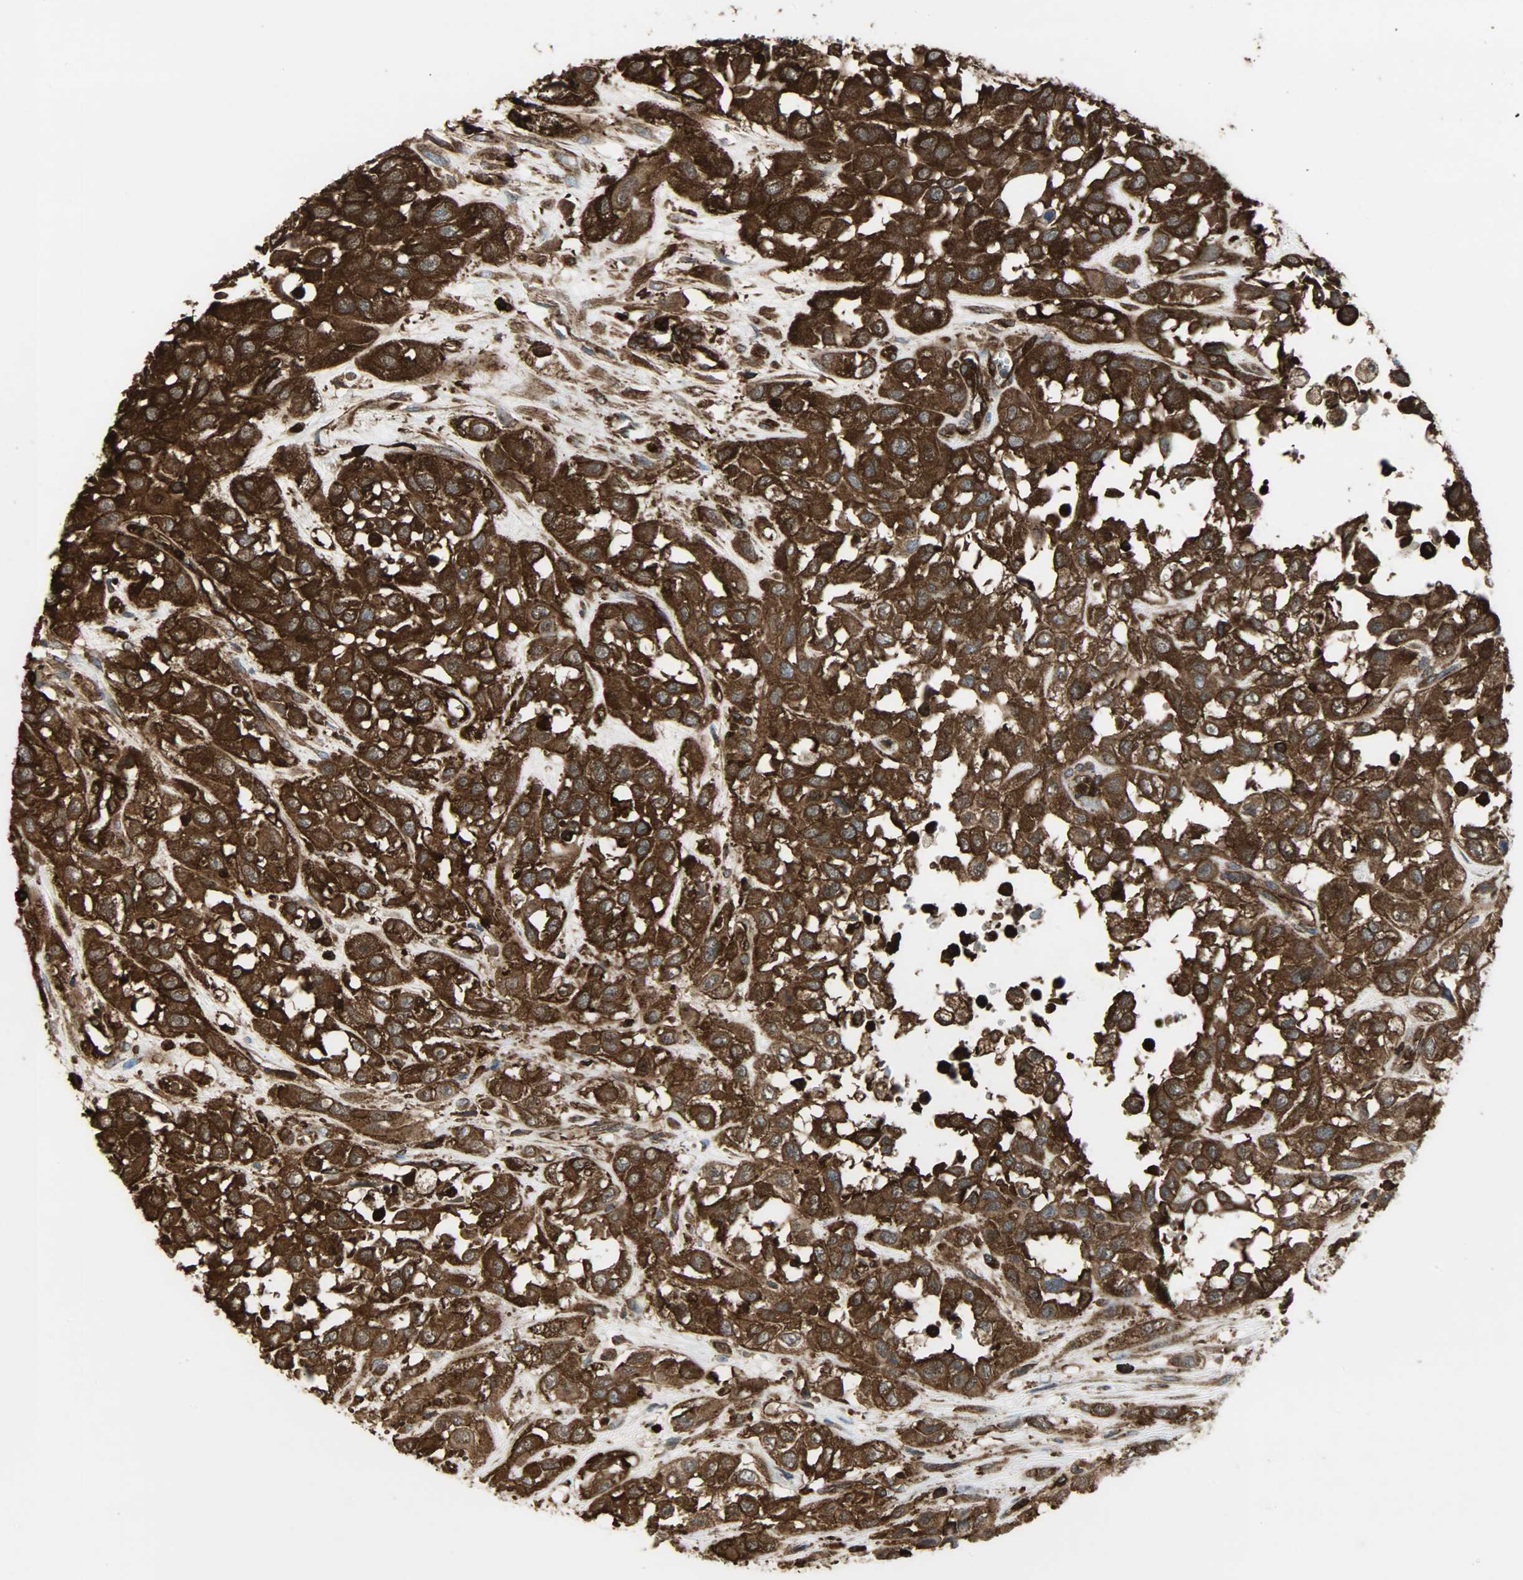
{"staining": {"intensity": "strong", "quantity": ">75%", "location": "cytoplasmic/membranous"}, "tissue": "urothelial cancer", "cell_type": "Tumor cells", "image_type": "cancer", "snomed": [{"axis": "morphology", "description": "Urothelial carcinoma, High grade"}, {"axis": "topography", "description": "Urinary bladder"}], "caption": "Immunohistochemistry (IHC) image of neoplastic tissue: human urothelial cancer stained using immunohistochemistry demonstrates high levels of strong protein expression localized specifically in the cytoplasmic/membranous of tumor cells, appearing as a cytoplasmic/membranous brown color.", "gene": "VASP", "patient": {"sex": "male", "age": 57}}